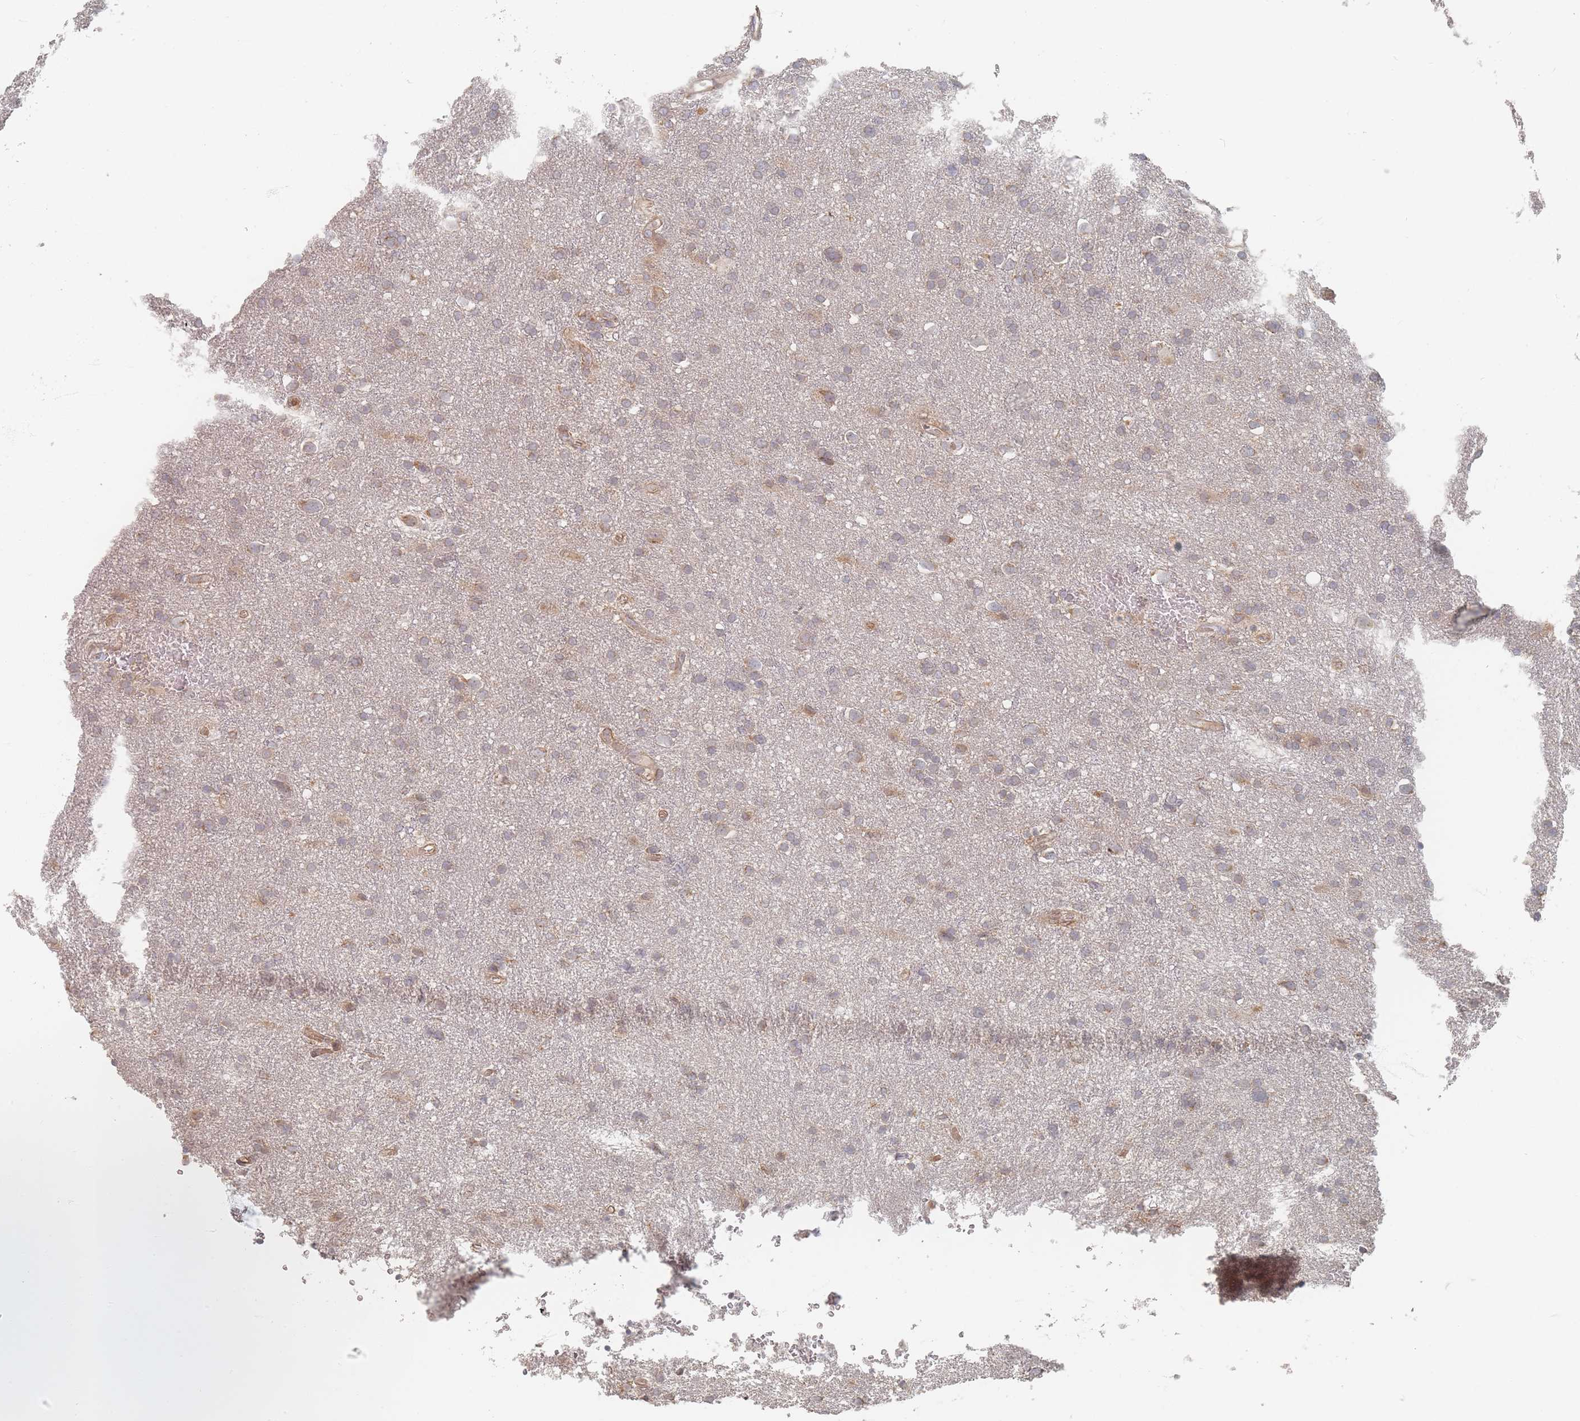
{"staining": {"intensity": "weak", "quantity": ">75%", "location": "cytoplasmic/membranous"}, "tissue": "glioma", "cell_type": "Tumor cells", "image_type": "cancer", "snomed": [{"axis": "morphology", "description": "Glioma, malignant, Low grade"}, {"axis": "topography", "description": "Brain"}], "caption": "Approximately >75% of tumor cells in glioma show weak cytoplasmic/membranous protein expression as visualized by brown immunohistochemical staining.", "gene": "GLE1", "patient": {"sex": "female", "age": 32}}